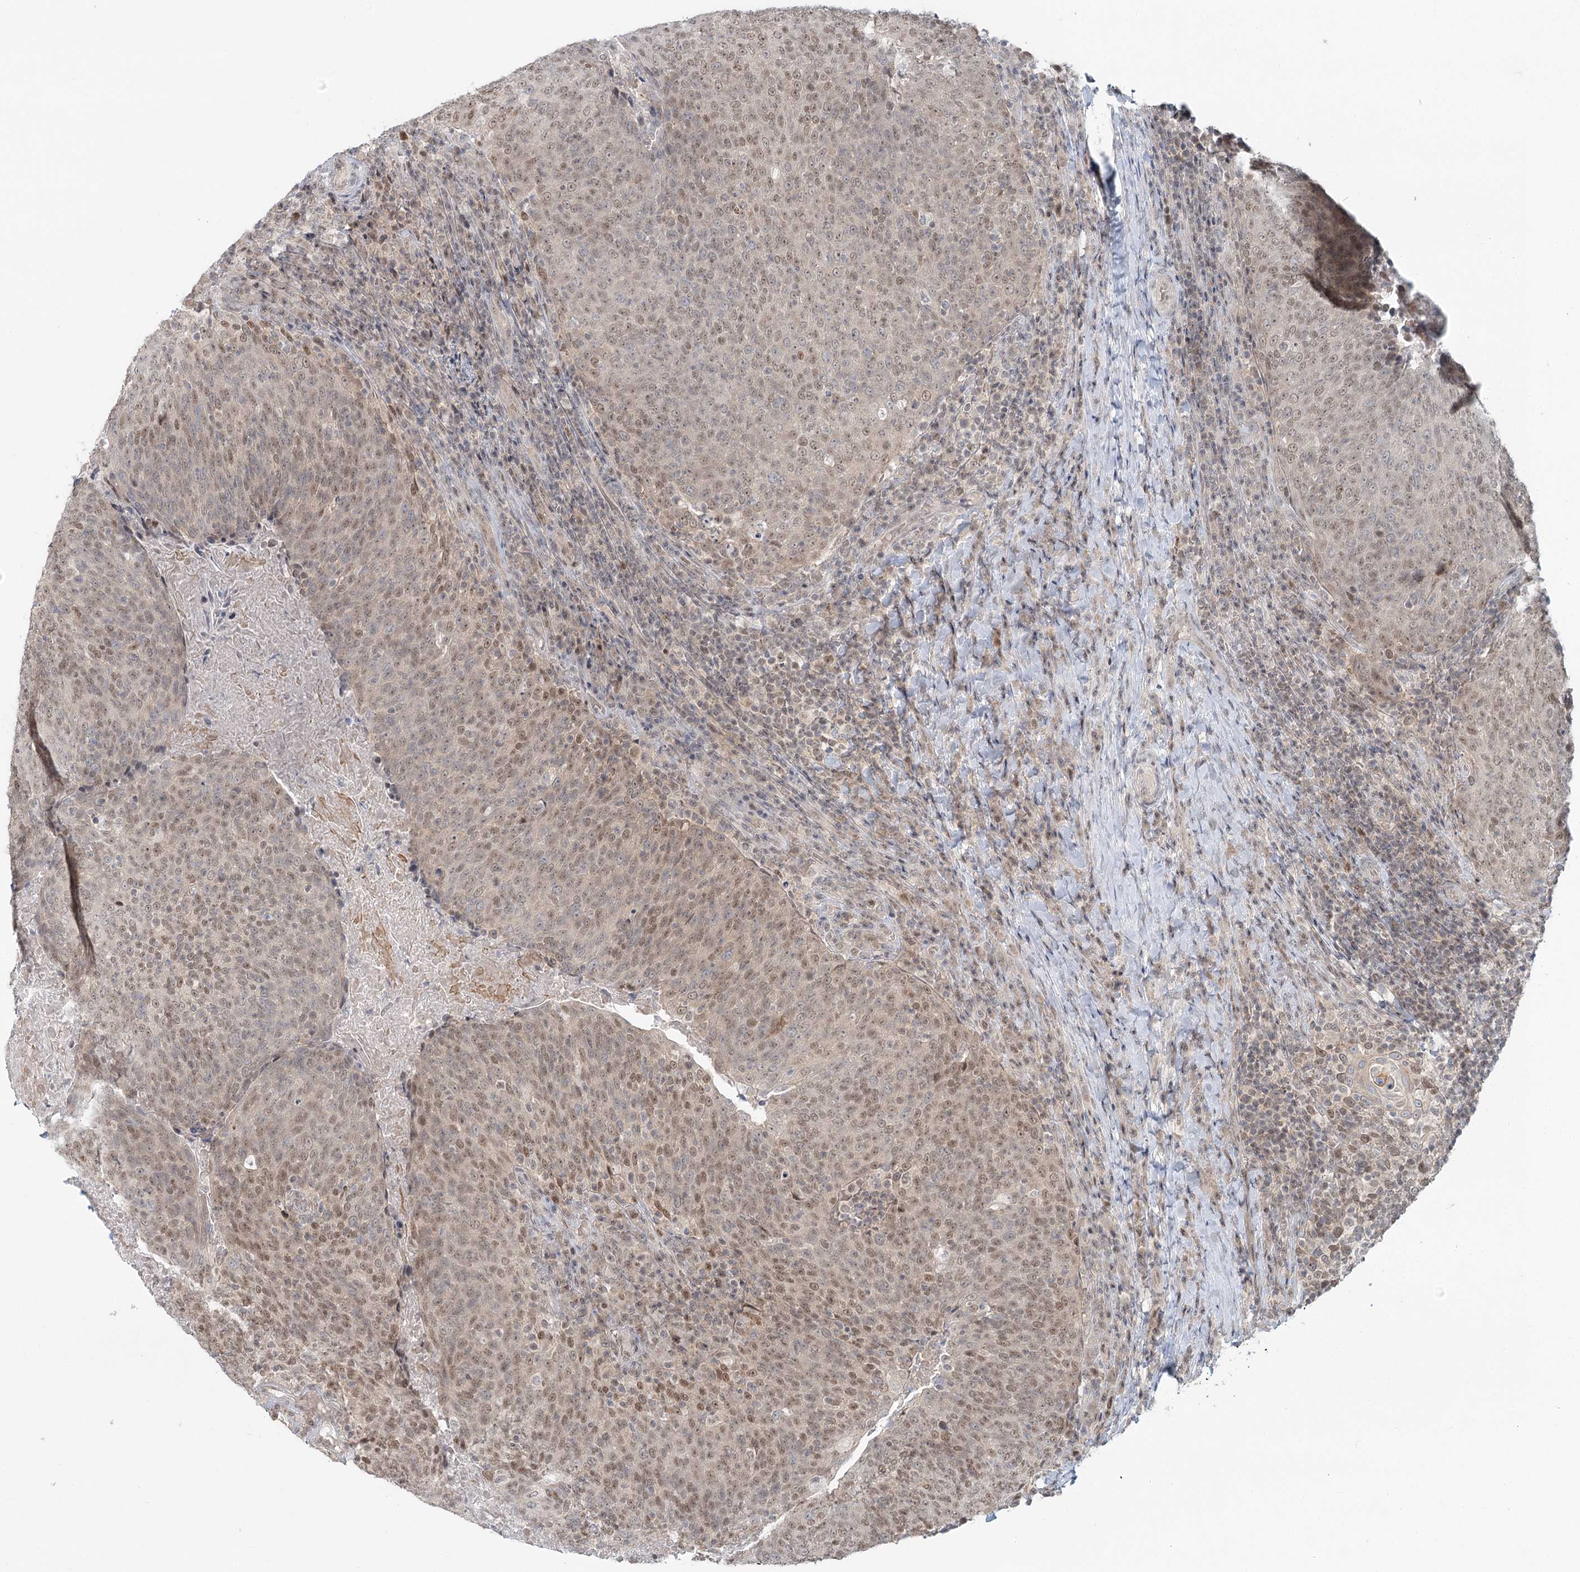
{"staining": {"intensity": "moderate", "quantity": ">75%", "location": "nuclear"}, "tissue": "head and neck cancer", "cell_type": "Tumor cells", "image_type": "cancer", "snomed": [{"axis": "morphology", "description": "Squamous cell carcinoma, NOS"}, {"axis": "morphology", "description": "Squamous cell carcinoma, metastatic, NOS"}, {"axis": "topography", "description": "Lymph node"}, {"axis": "topography", "description": "Head-Neck"}], "caption": "Head and neck cancer (metastatic squamous cell carcinoma) stained for a protein (brown) demonstrates moderate nuclear positive staining in approximately >75% of tumor cells.", "gene": "R3HCC1L", "patient": {"sex": "male", "age": 62}}